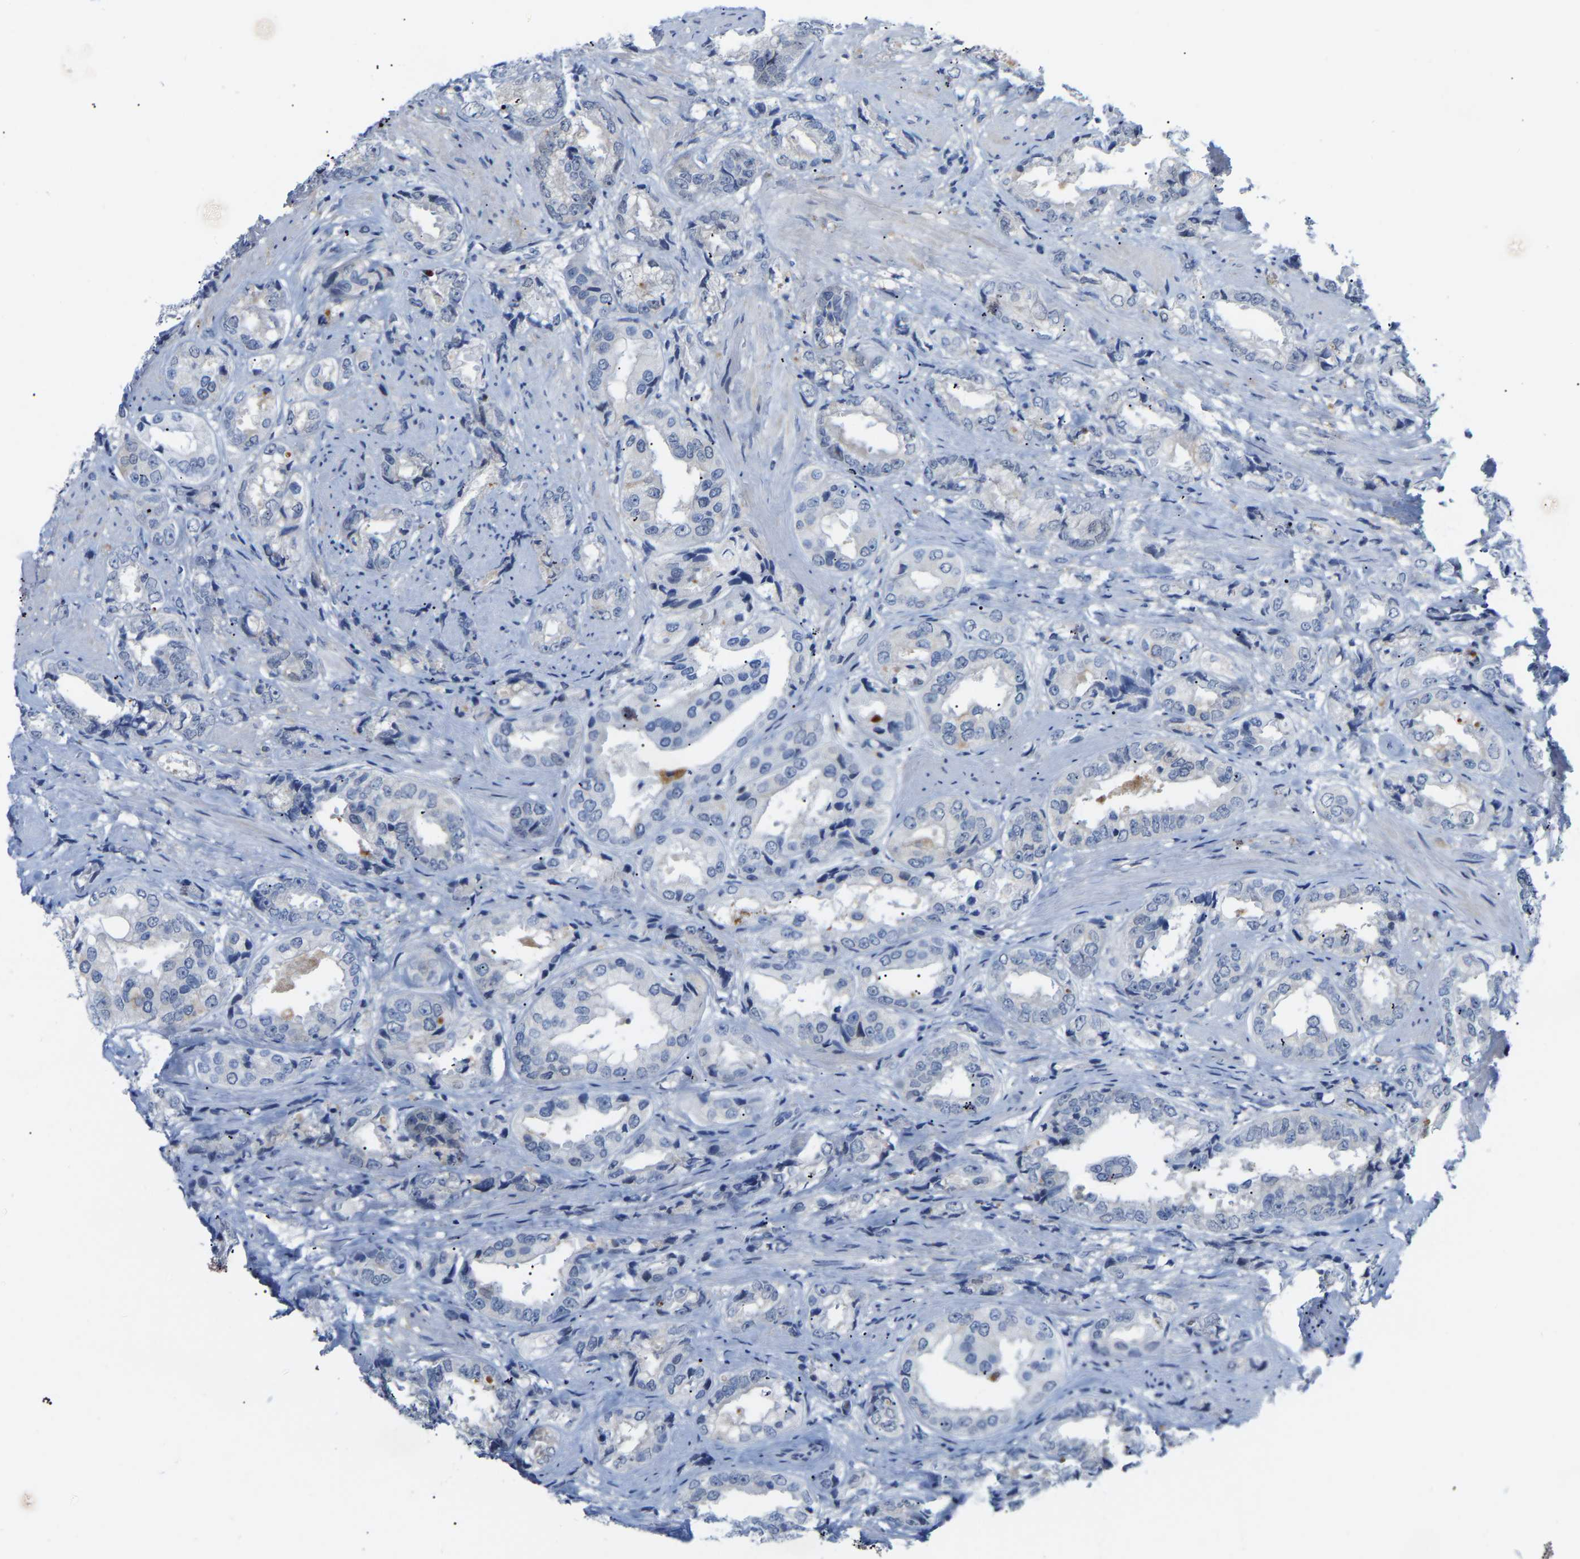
{"staining": {"intensity": "negative", "quantity": "none", "location": "none"}, "tissue": "prostate cancer", "cell_type": "Tumor cells", "image_type": "cancer", "snomed": [{"axis": "morphology", "description": "Adenocarcinoma, High grade"}, {"axis": "topography", "description": "Prostate"}], "caption": "Immunohistochemistry (IHC) histopathology image of prostate cancer stained for a protein (brown), which shows no staining in tumor cells.", "gene": "ABTB2", "patient": {"sex": "male", "age": 61}}